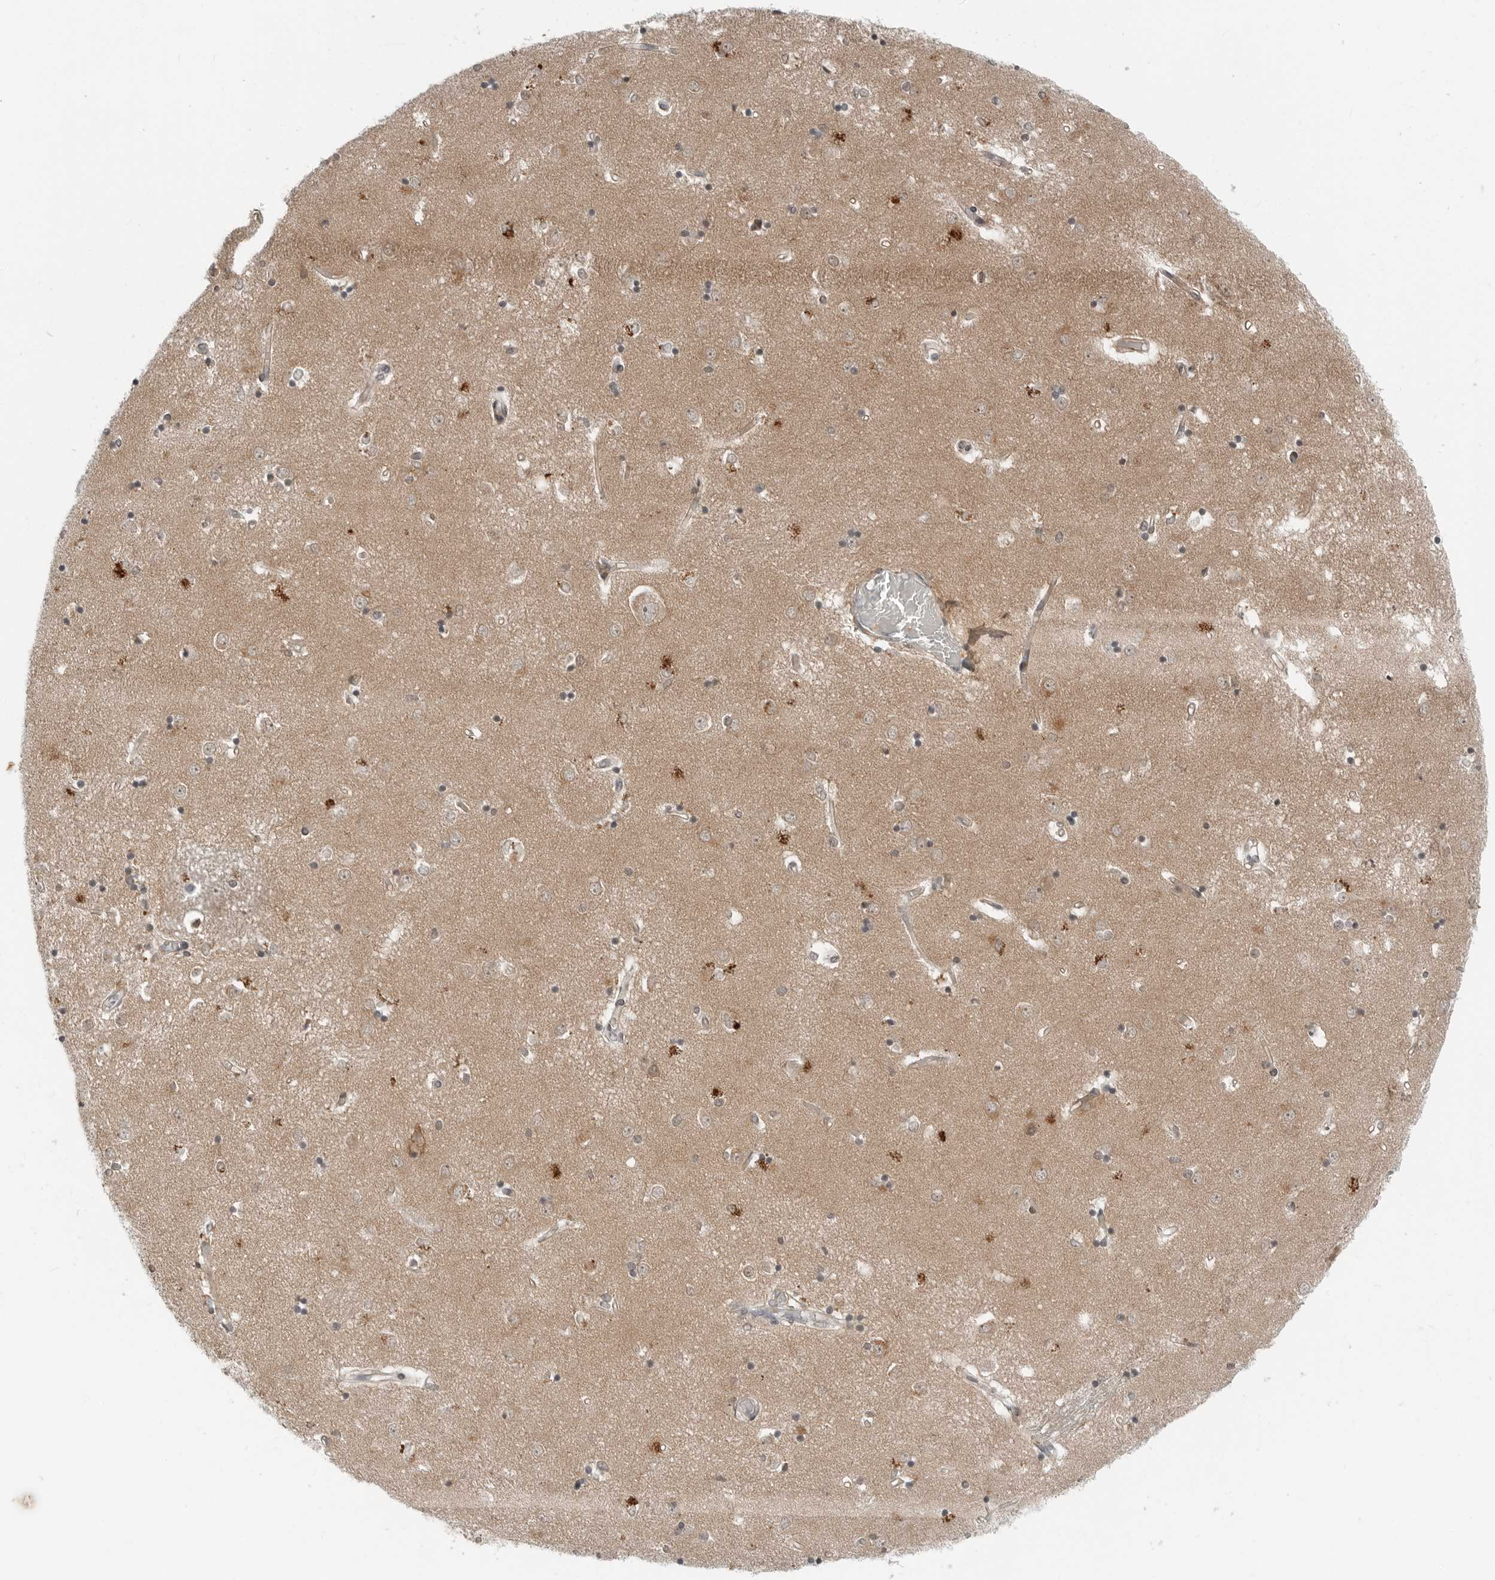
{"staining": {"intensity": "moderate", "quantity": "<25%", "location": "cytoplasmic/membranous"}, "tissue": "caudate", "cell_type": "Glial cells", "image_type": "normal", "snomed": [{"axis": "morphology", "description": "Normal tissue, NOS"}, {"axis": "topography", "description": "Lateral ventricle wall"}], "caption": "This histopathology image reveals unremarkable caudate stained with IHC to label a protein in brown. The cytoplasmic/membranous of glial cells show moderate positivity for the protein. Nuclei are counter-stained blue.", "gene": "FCRLB", "patient": {"sex": "male", "age": 45}}